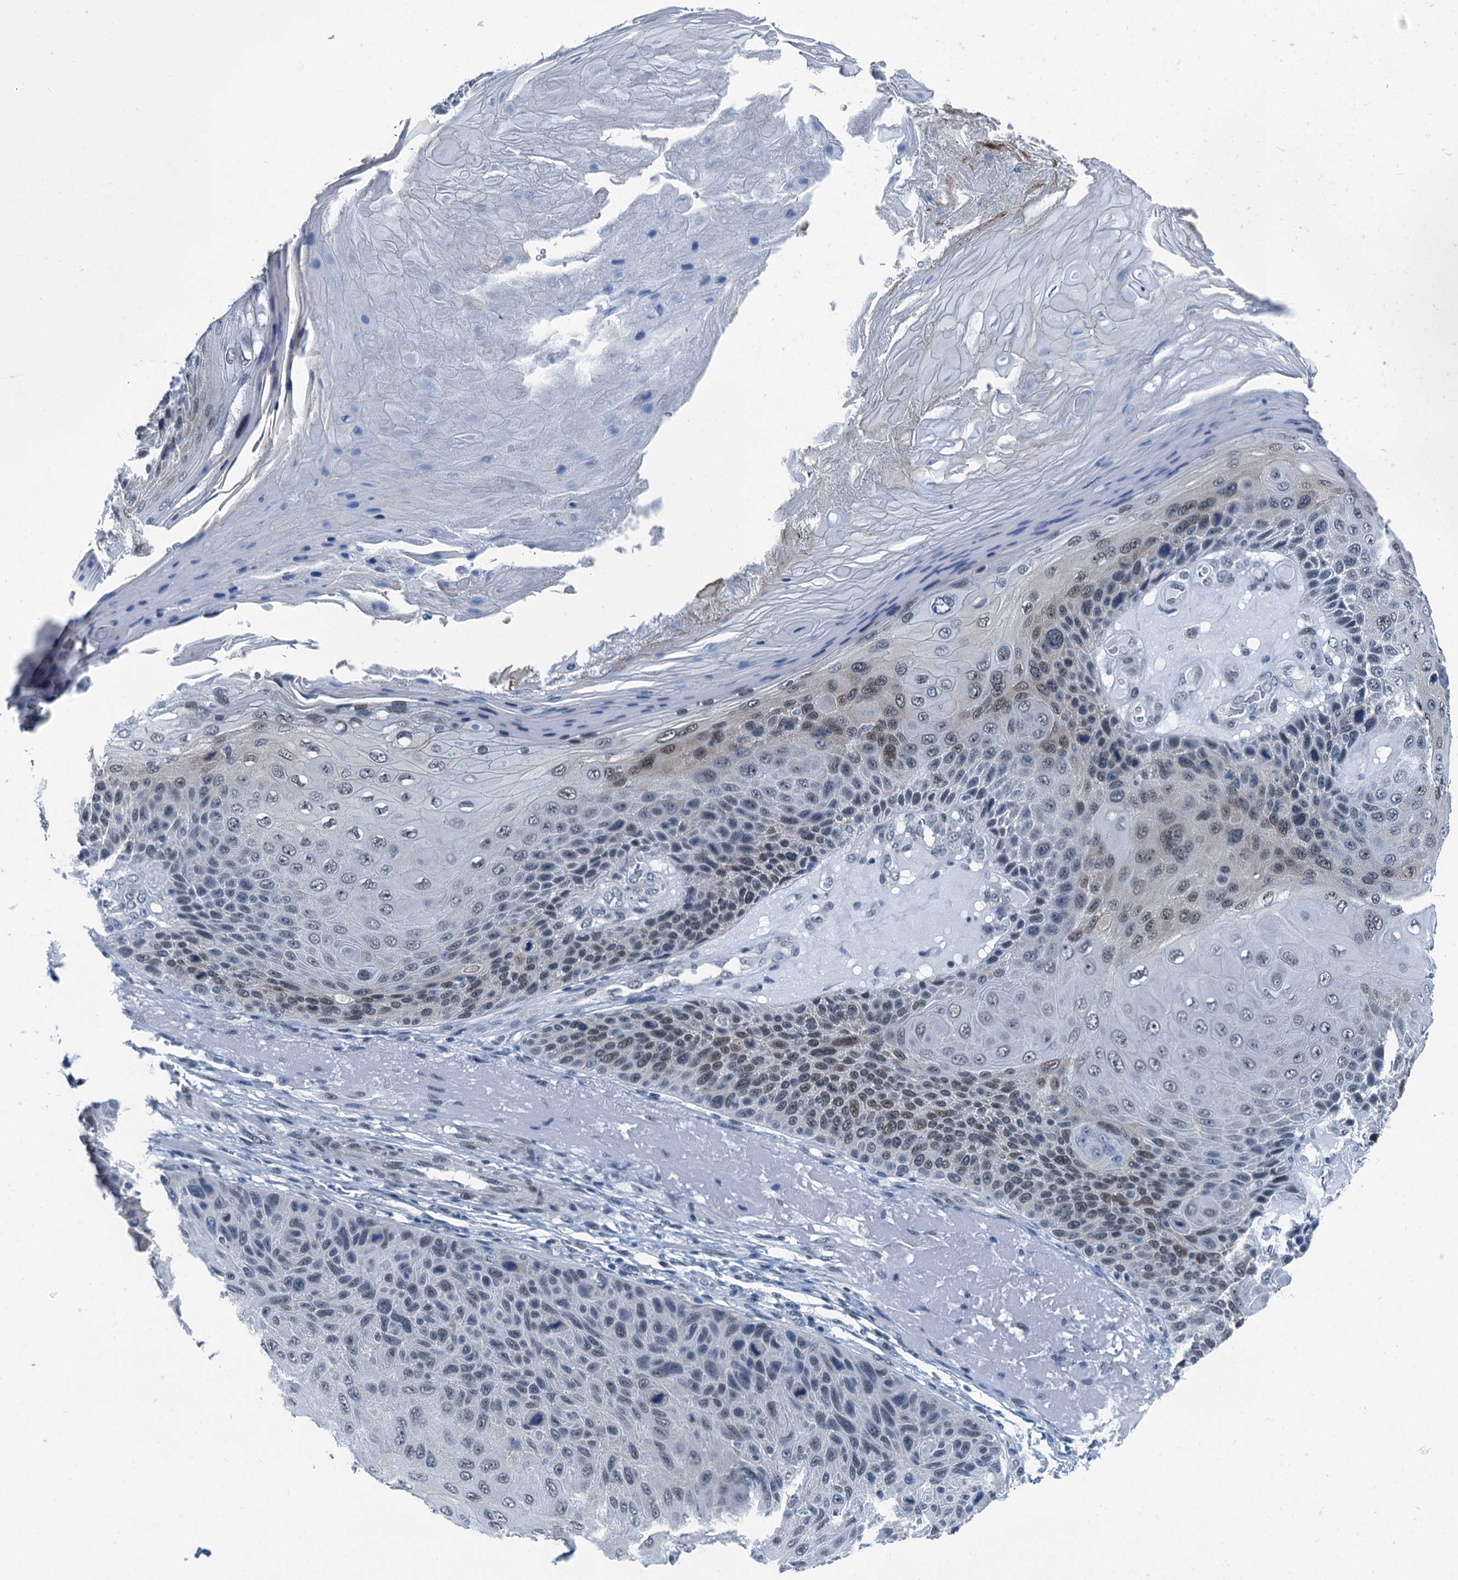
{"staining": {"intensity": "moderate", "quantity": "<25%", "location": "nuclear"}, "tissue": "skin cancer", "cell_type": "Tumor cells", "image_type": "cancer", "snomed": [{"axis": "morphology", "description": "Squamous cell carcinoma, NOS"}, {"axis": "topography", "description": "Skin"}], "caption": "Immunohistochemical staining of human skin cancer shows moderate nuclear protein expression in about <25% of tumor cells.", "gene": "TRPT1", "patient": {"sex": "female", "age": 88}}